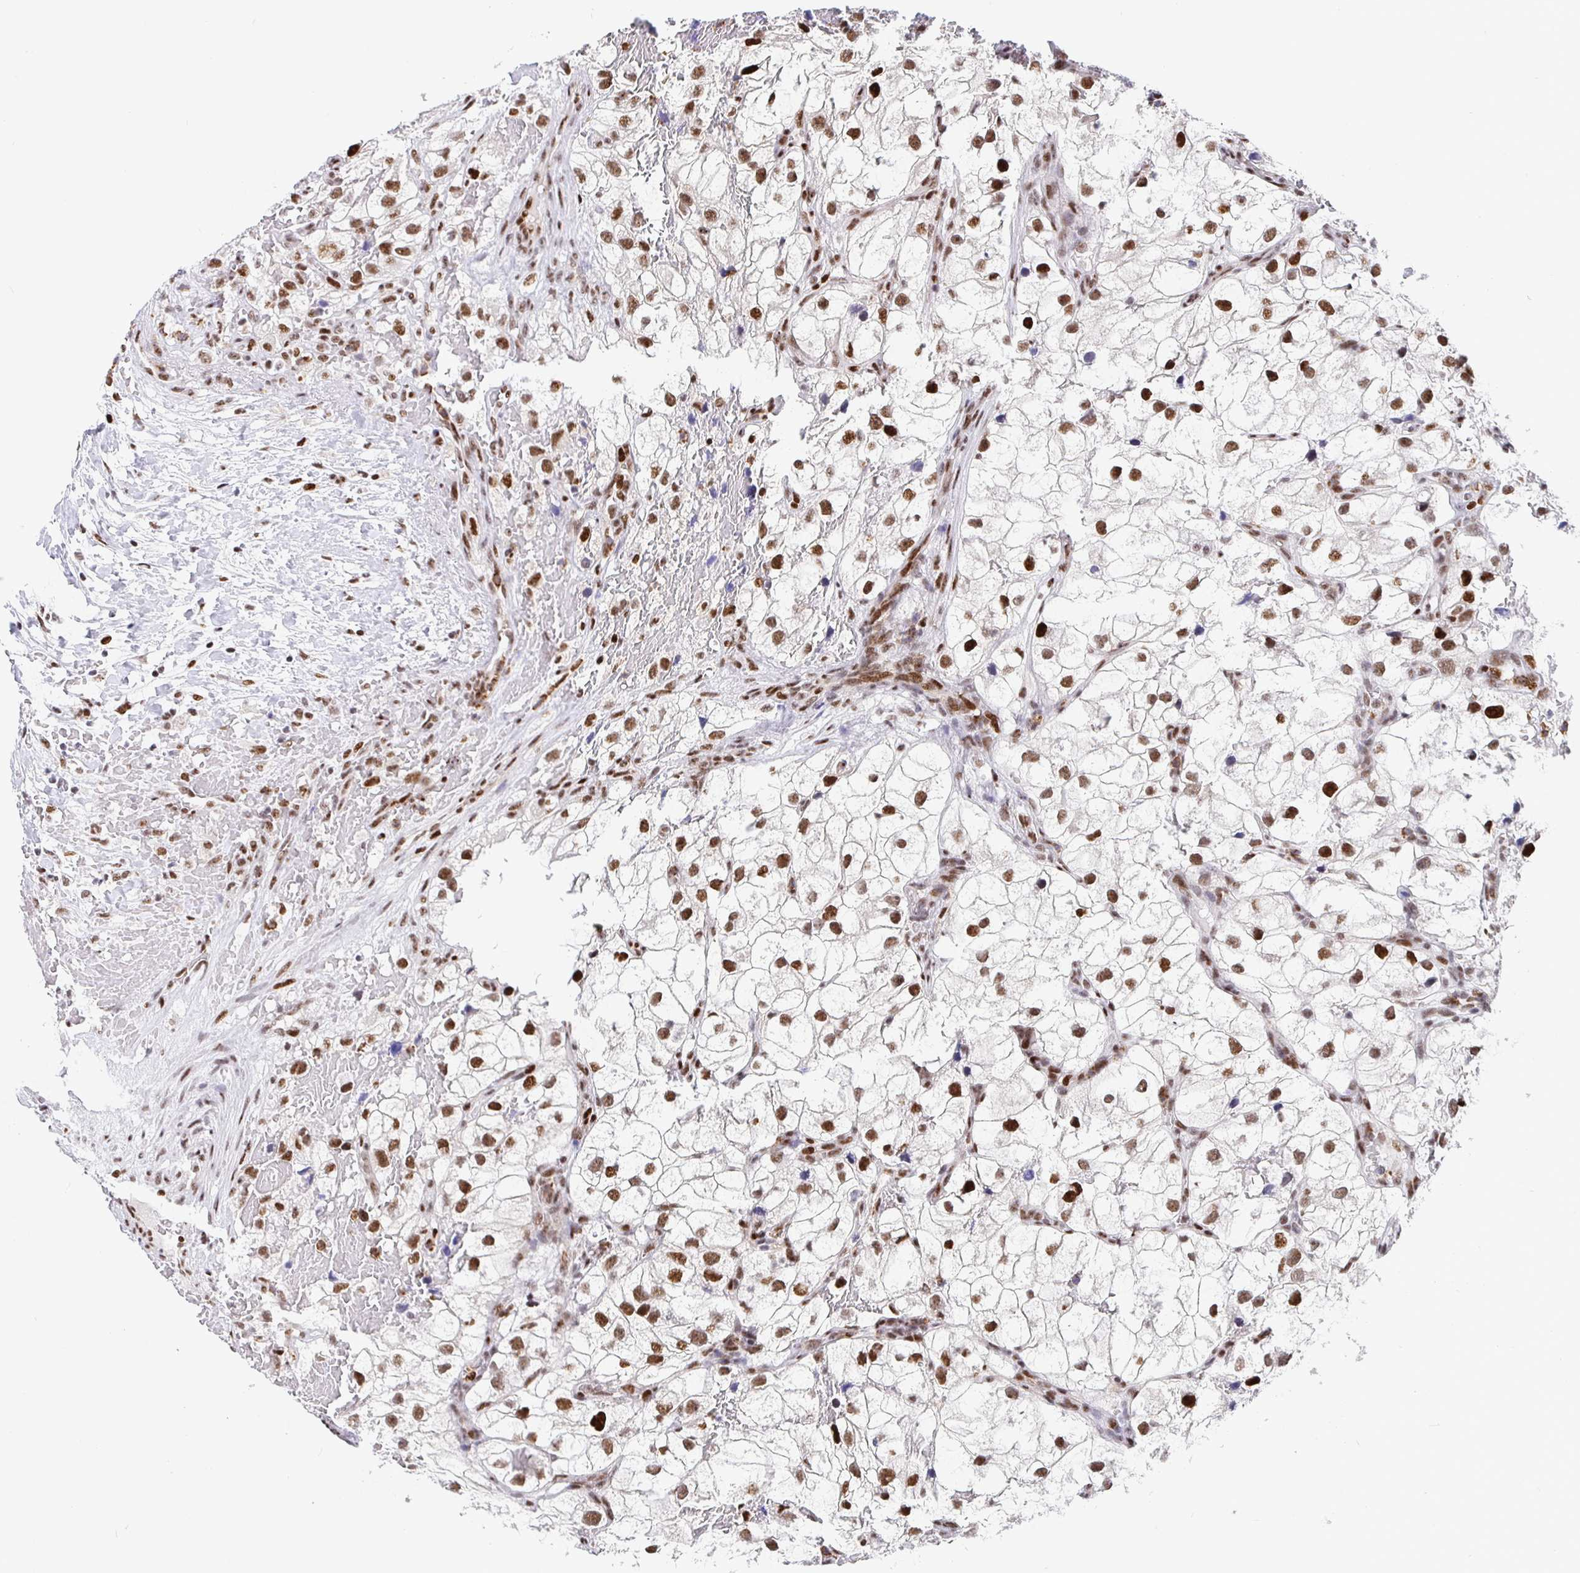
{"staining": {"intensity": "moderate", "quantity": ">75%", "location": "nuclear"}, "tissue": "renal cancer", "cell_type": "Tumor cells", "image_type": "cancer", "snomed": [{"axis": "morphology", "description": "Adenocarcinoma, NOS"}, {"axis": "topography", "description": "Kidney"}], "caption": "This is a photomicrograph of IHC staining of renal cancer (adenocarcinoma), which shows moderate staining in the nuclear of tumor cells.", "gene": "SETD5", "patient": {"sex": "male", "age": 59}}